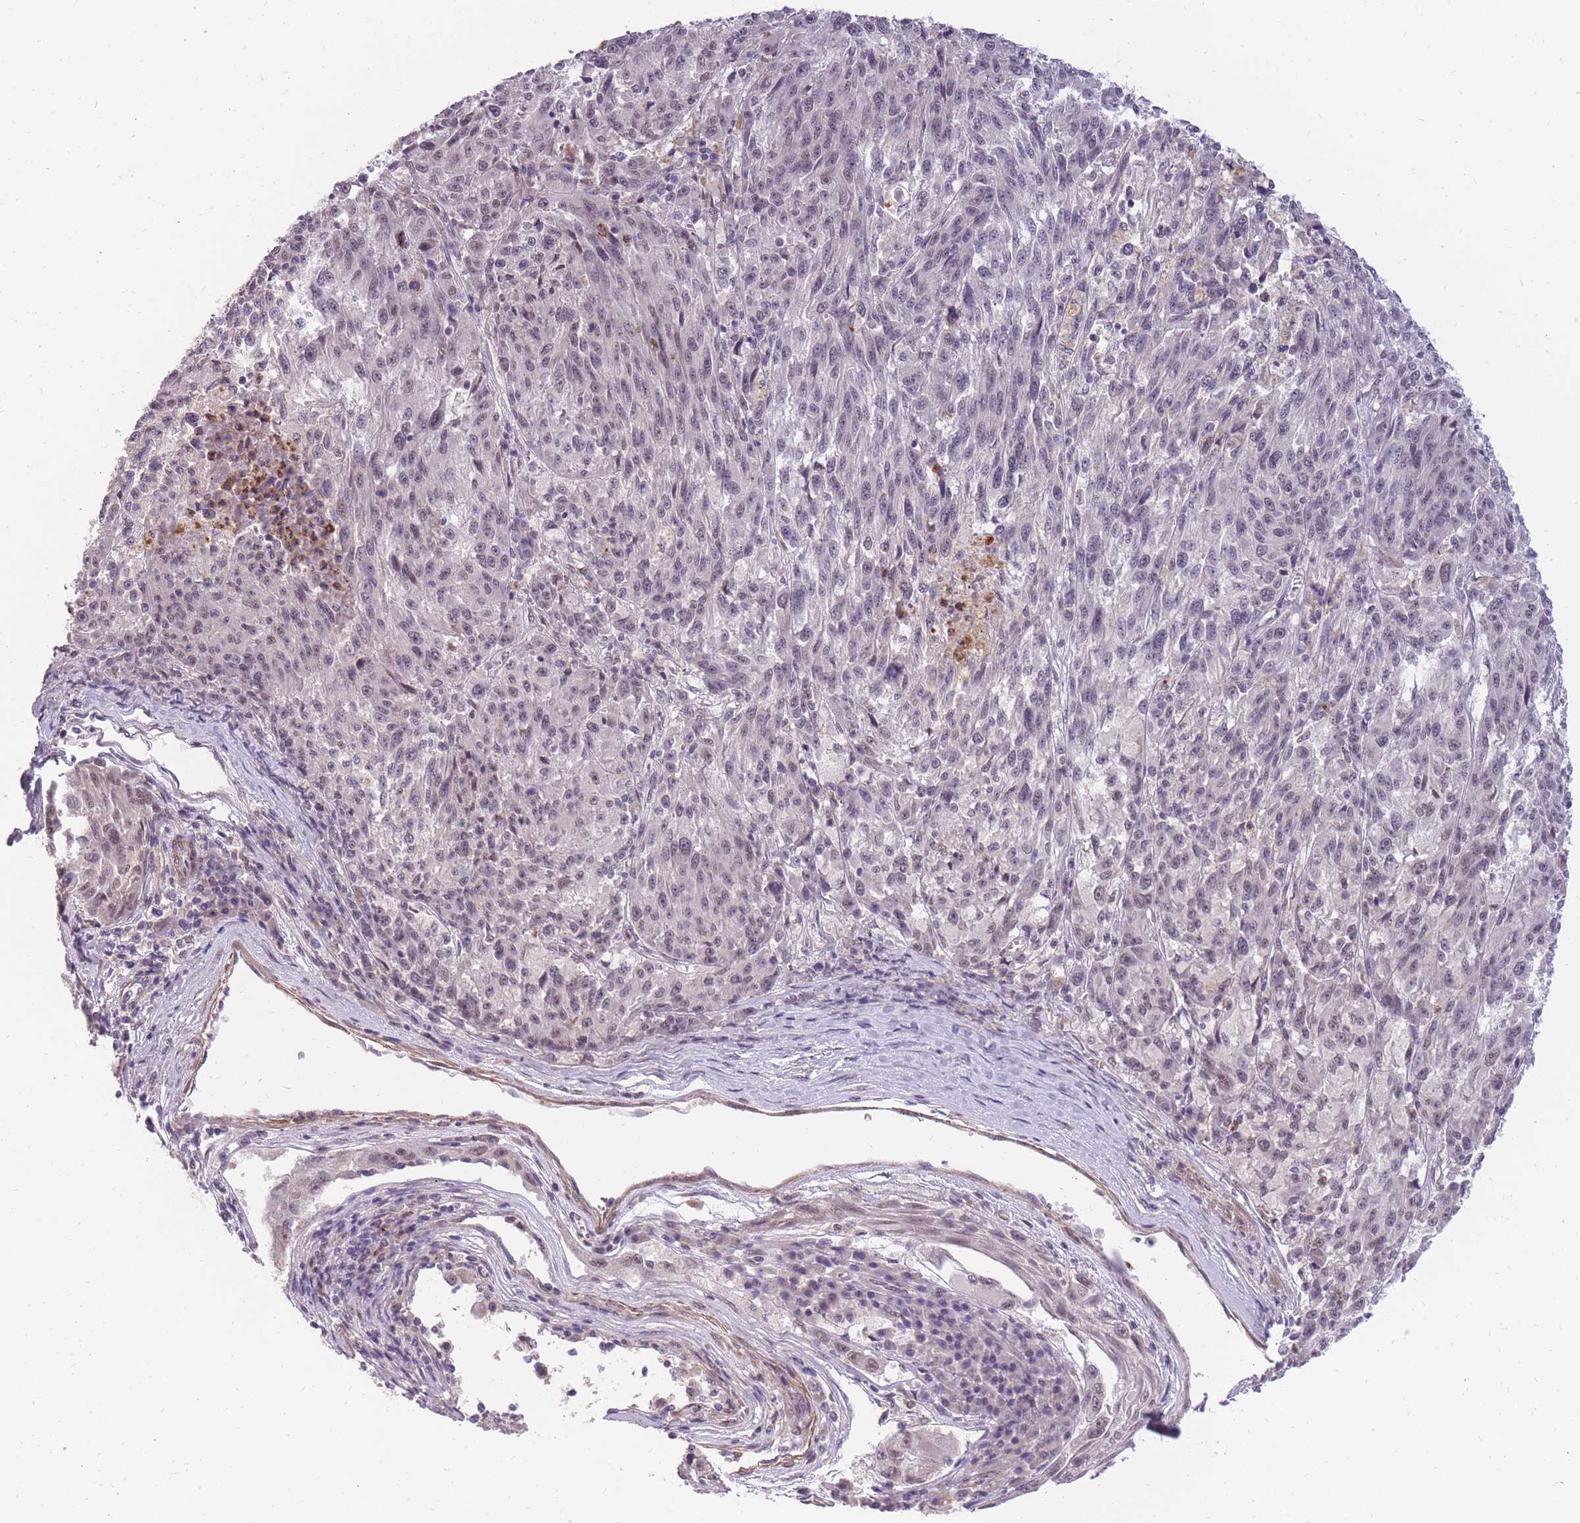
{"staining": {"intensity": "weak", "quantity": "25%-75%", "location": "nuclear"}, "tissue": "melanoma", "cell_type": "Tumor cells", "image_type": "cancer", "snomed": [{"axis": "morphology", "description": "Malignant melanoma, NOS"}, {"axis": "topography", "description": "Skin"}], "caption": "A low amount of weak nuclear staining is identified in approximately 25%-75% of tumor cells in melanoma tissue.", "gene": "TIGD1", "patient": {"sex": "male", "age": 53}}